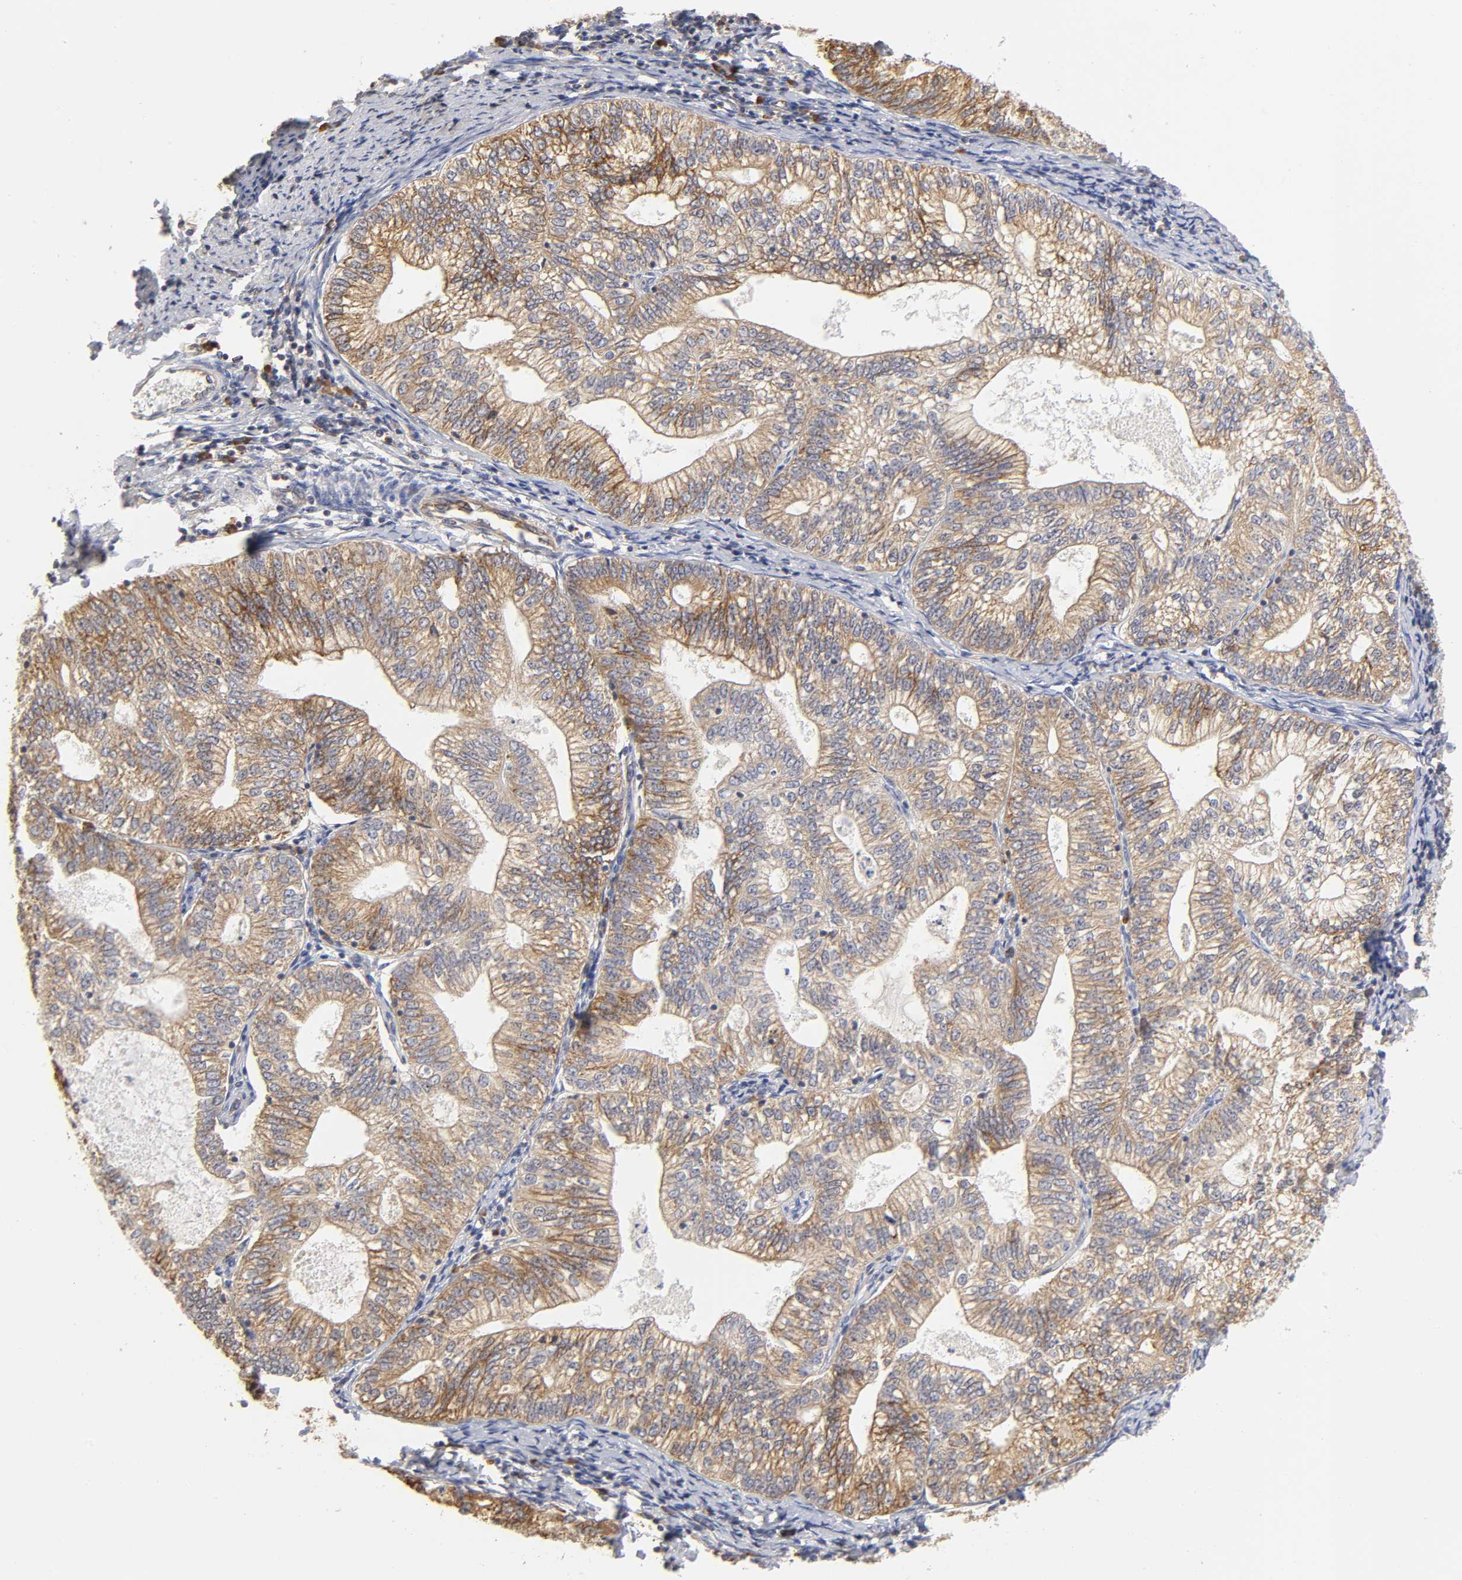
{"staining": {"intensity": "moderate", "quantity": ">75%", "location": "cytoplasmic/membranous"}, "tissue": "endometrial cancer", "cell_type": "Tumor cells", "image_type": "cancer", "snomed": [{"axis": "morphology", "description": "Adenocarcinoma, NOS"}, {"axis": "topography", "description": "Endometrium"}], "caption": "A medium amount of moderate cytoplasmic/membranous positivity is appreciated in about >75% of tumor cells in endometrial cancer (adenocarcinoma) tissue.", "gene": "RPL14", "patient": {"sex": "female", "age": 69}}